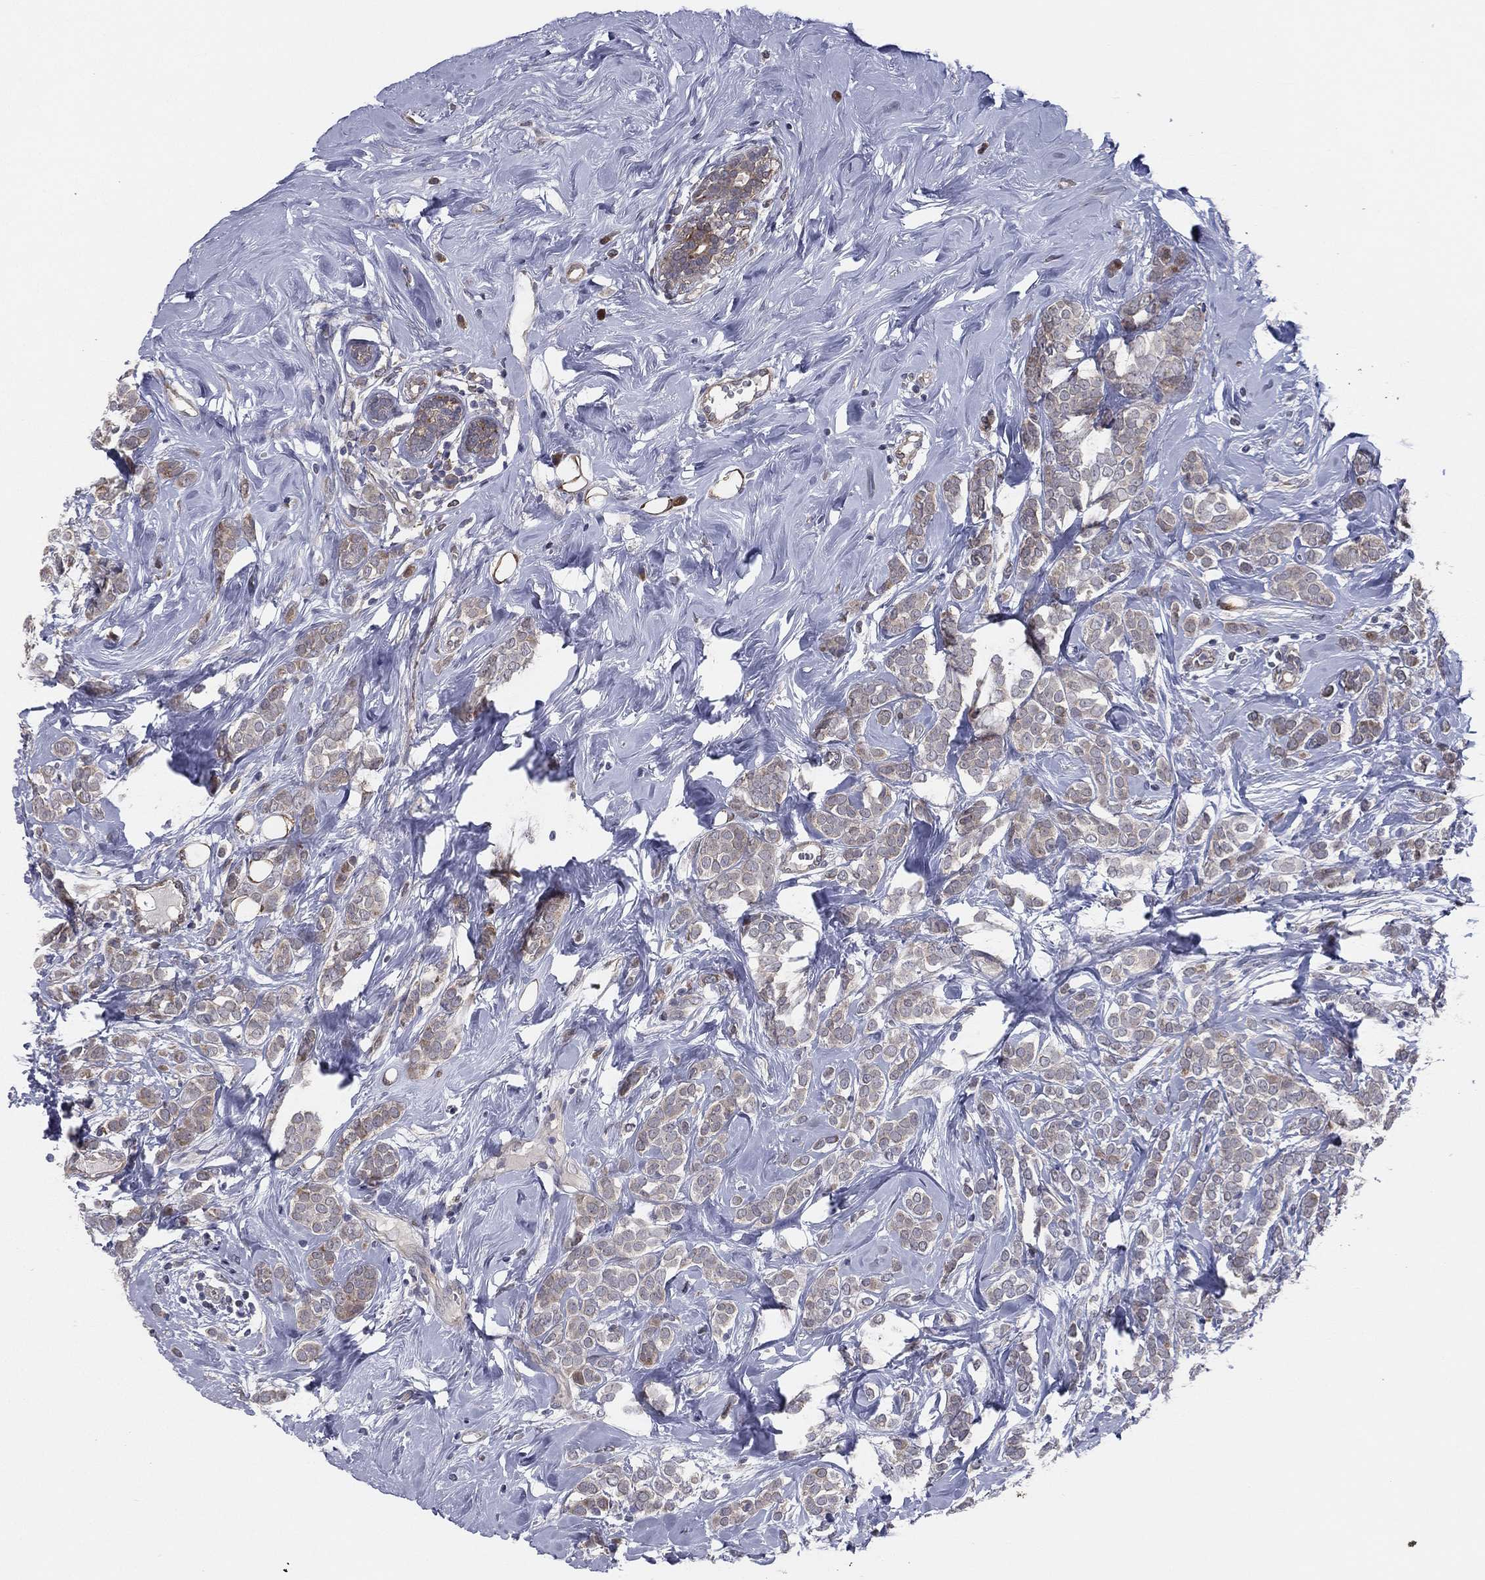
{"staining": {"intensity": "weak", "quantity": "25%-75%", "location": "cytoplasmic/membranous"}, "tissue": "breast cancer", "cell_type": "Tumor cells", "image_type": "cancer", "snomed": [{"axis": "morphology", "description": "Lobular carcinoma"}, {"axis": "topography", "description": "Breast"}], "caption": "IHC (DAB) staining of breast cancer shows weak cytoplasmic/membranous protein staining in about 25%-75% of tumor cells.", "gene": "UTP14A", "patient": {"sex": "female", "age": 49}}